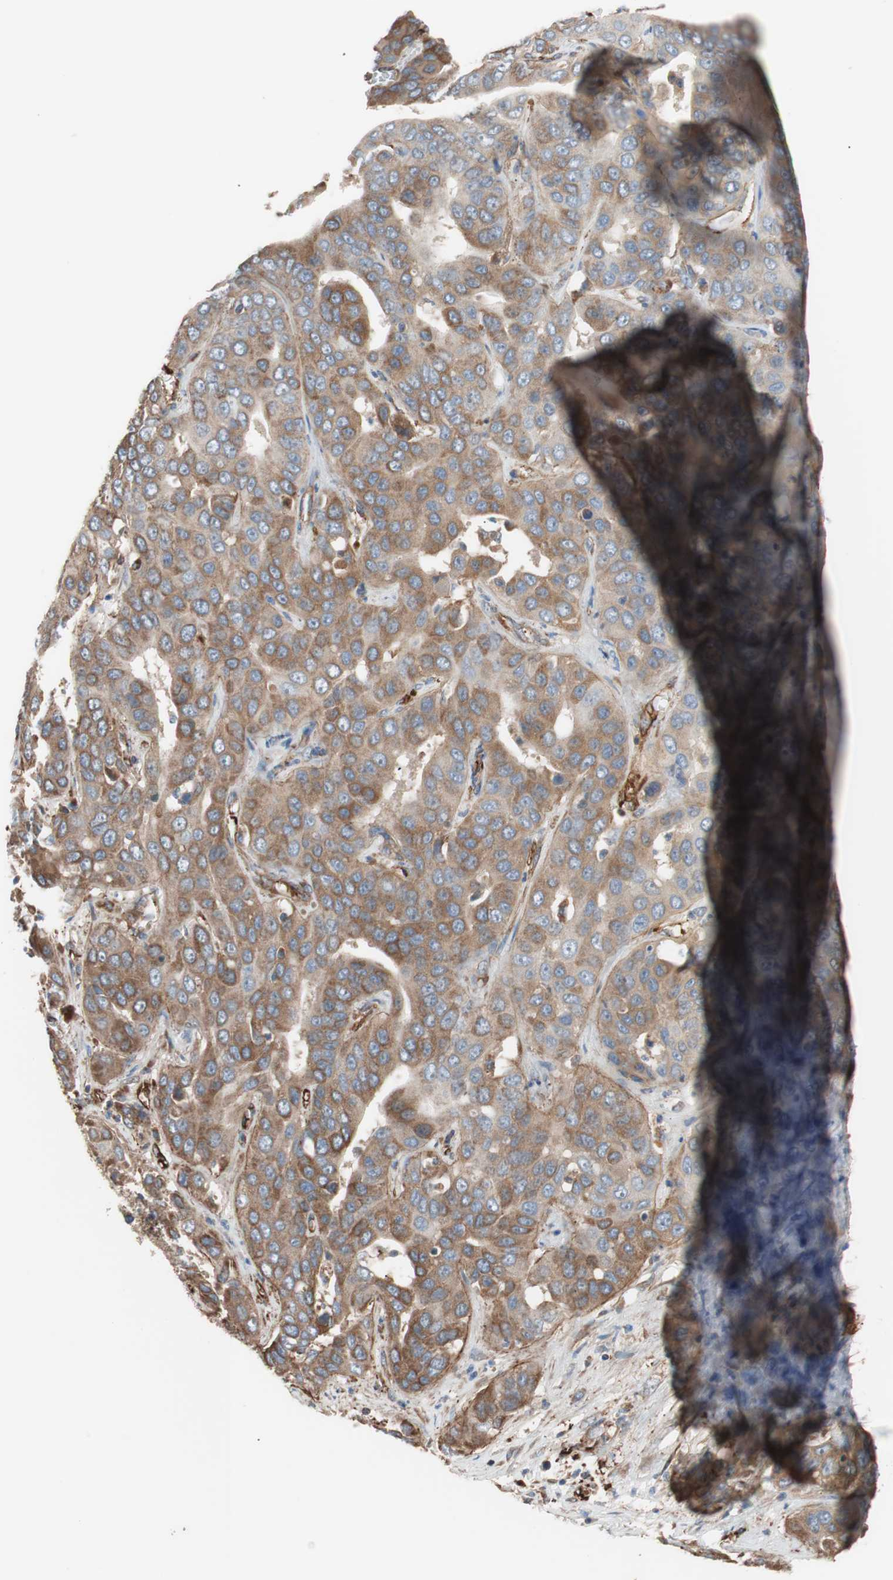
{"staining": {"intensity": "moderate", "quantity": ">75%", "location": "cytoplasmic/membranous"}, "tissue": "liver cancer", "cell_type": "Tumor cells", "image_type": "cancer", "snomed": [{"axis": "morphology", "description": "Cholangiocarcinoma"}, {"axis": "topography", "description": "Liver"}], "caption": "Immunohistochemical staining of cholangiocarcinoma (liver) reveals medium levels of moderate cytoplasmic/membranous protein positivity in about >75% of tumor cells.", "gene": "GPSM2", "patient": {"sex": "female", "age": 52}}